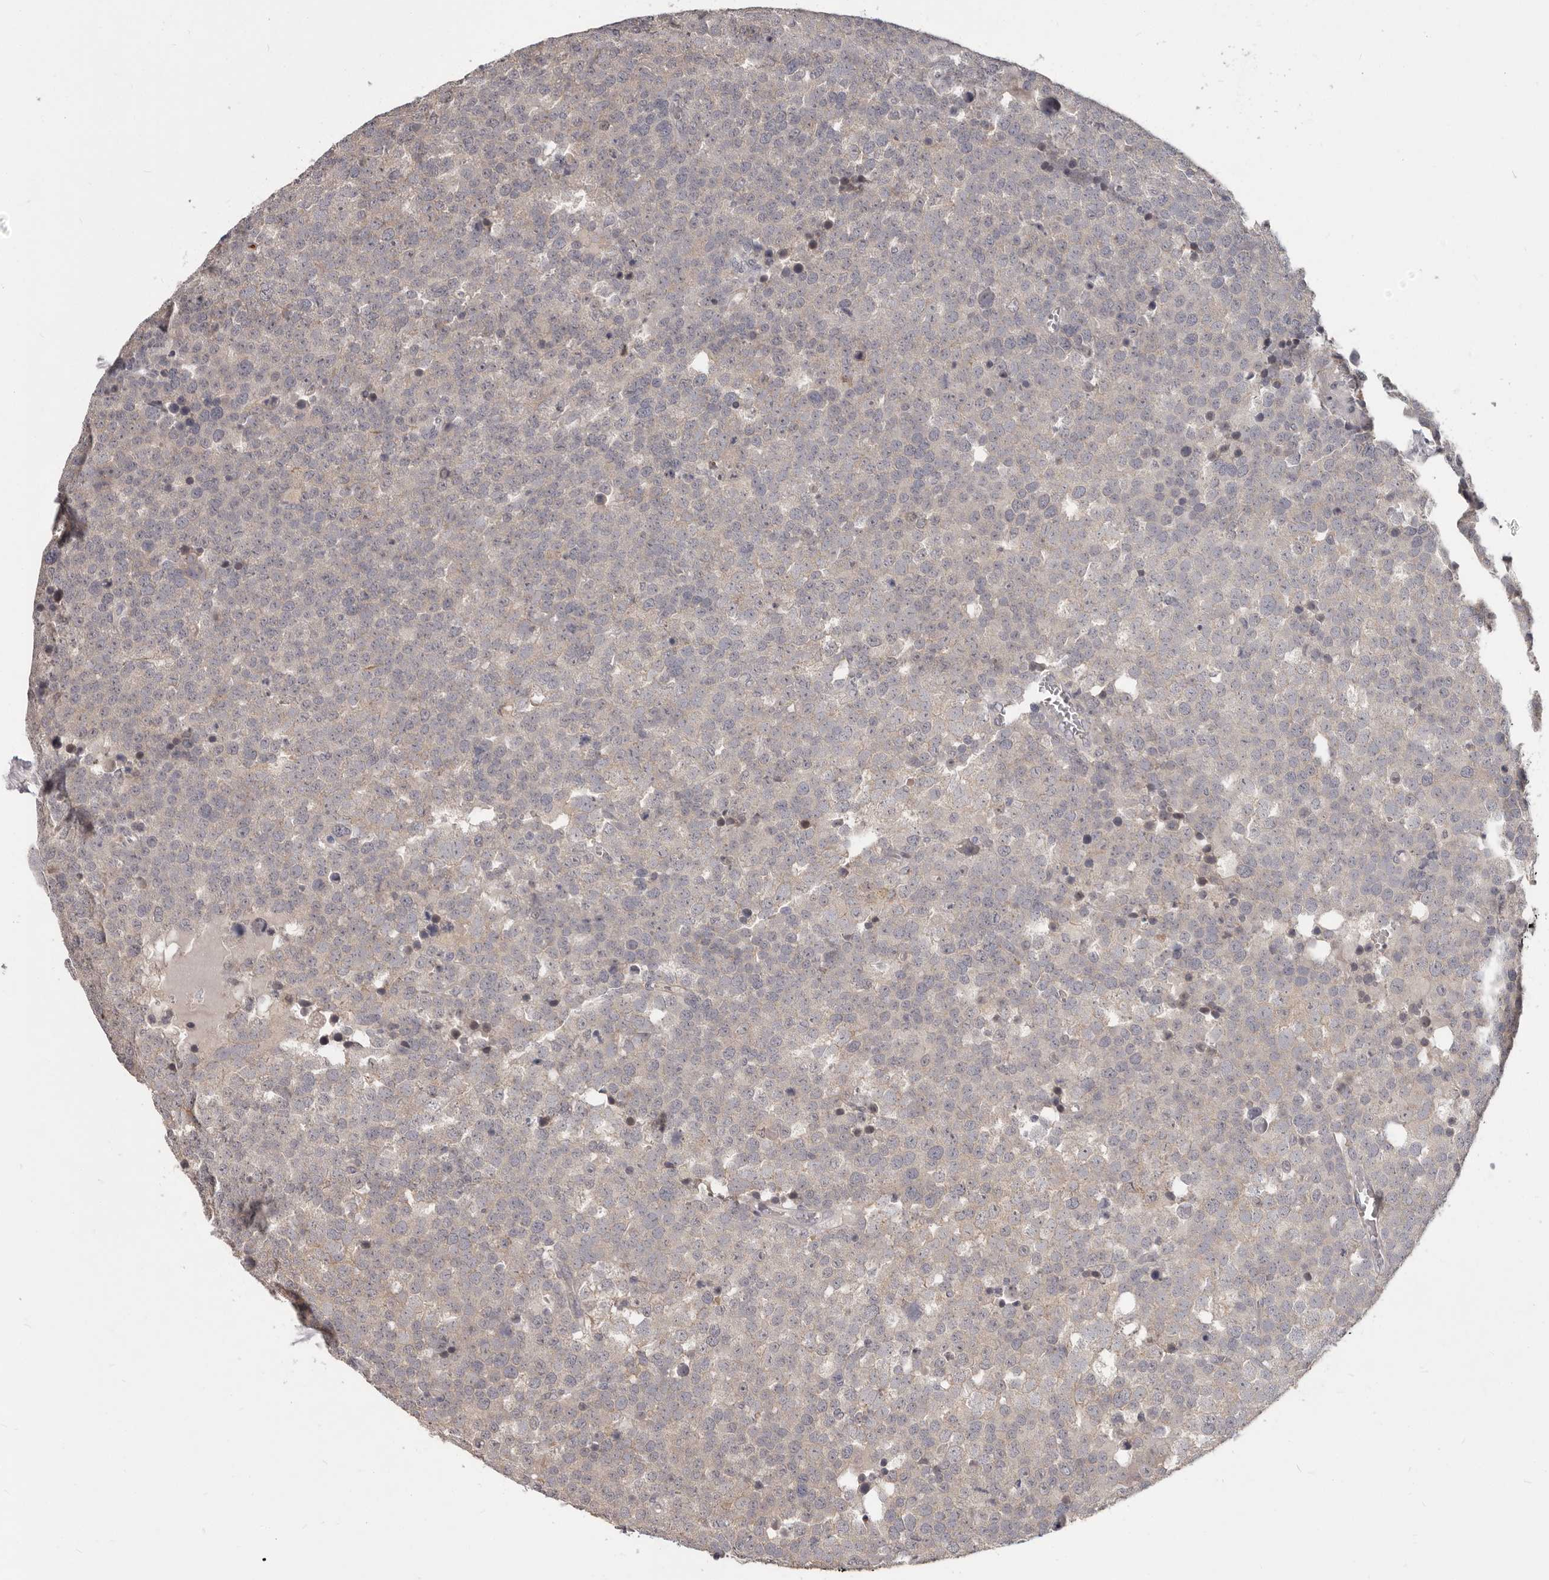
{"staining": {"intensity": "negative", "quantity": "none", "location": "none"}, "tissue": "testis cancer", "cell_type": "Tumor cells", "image_type": "cancer", "snomed": [{"axis": "morphology", "description": "Seminoma, NOS"}, {"axis": "topography", "description": "Testis"}], "caption": "IHC image of human seminoma (testis) stained for a protein (brown), which shows no positivity in tumor cells.", "gene": "GPR157", "patient": {"sex": "male", "age": 71}}